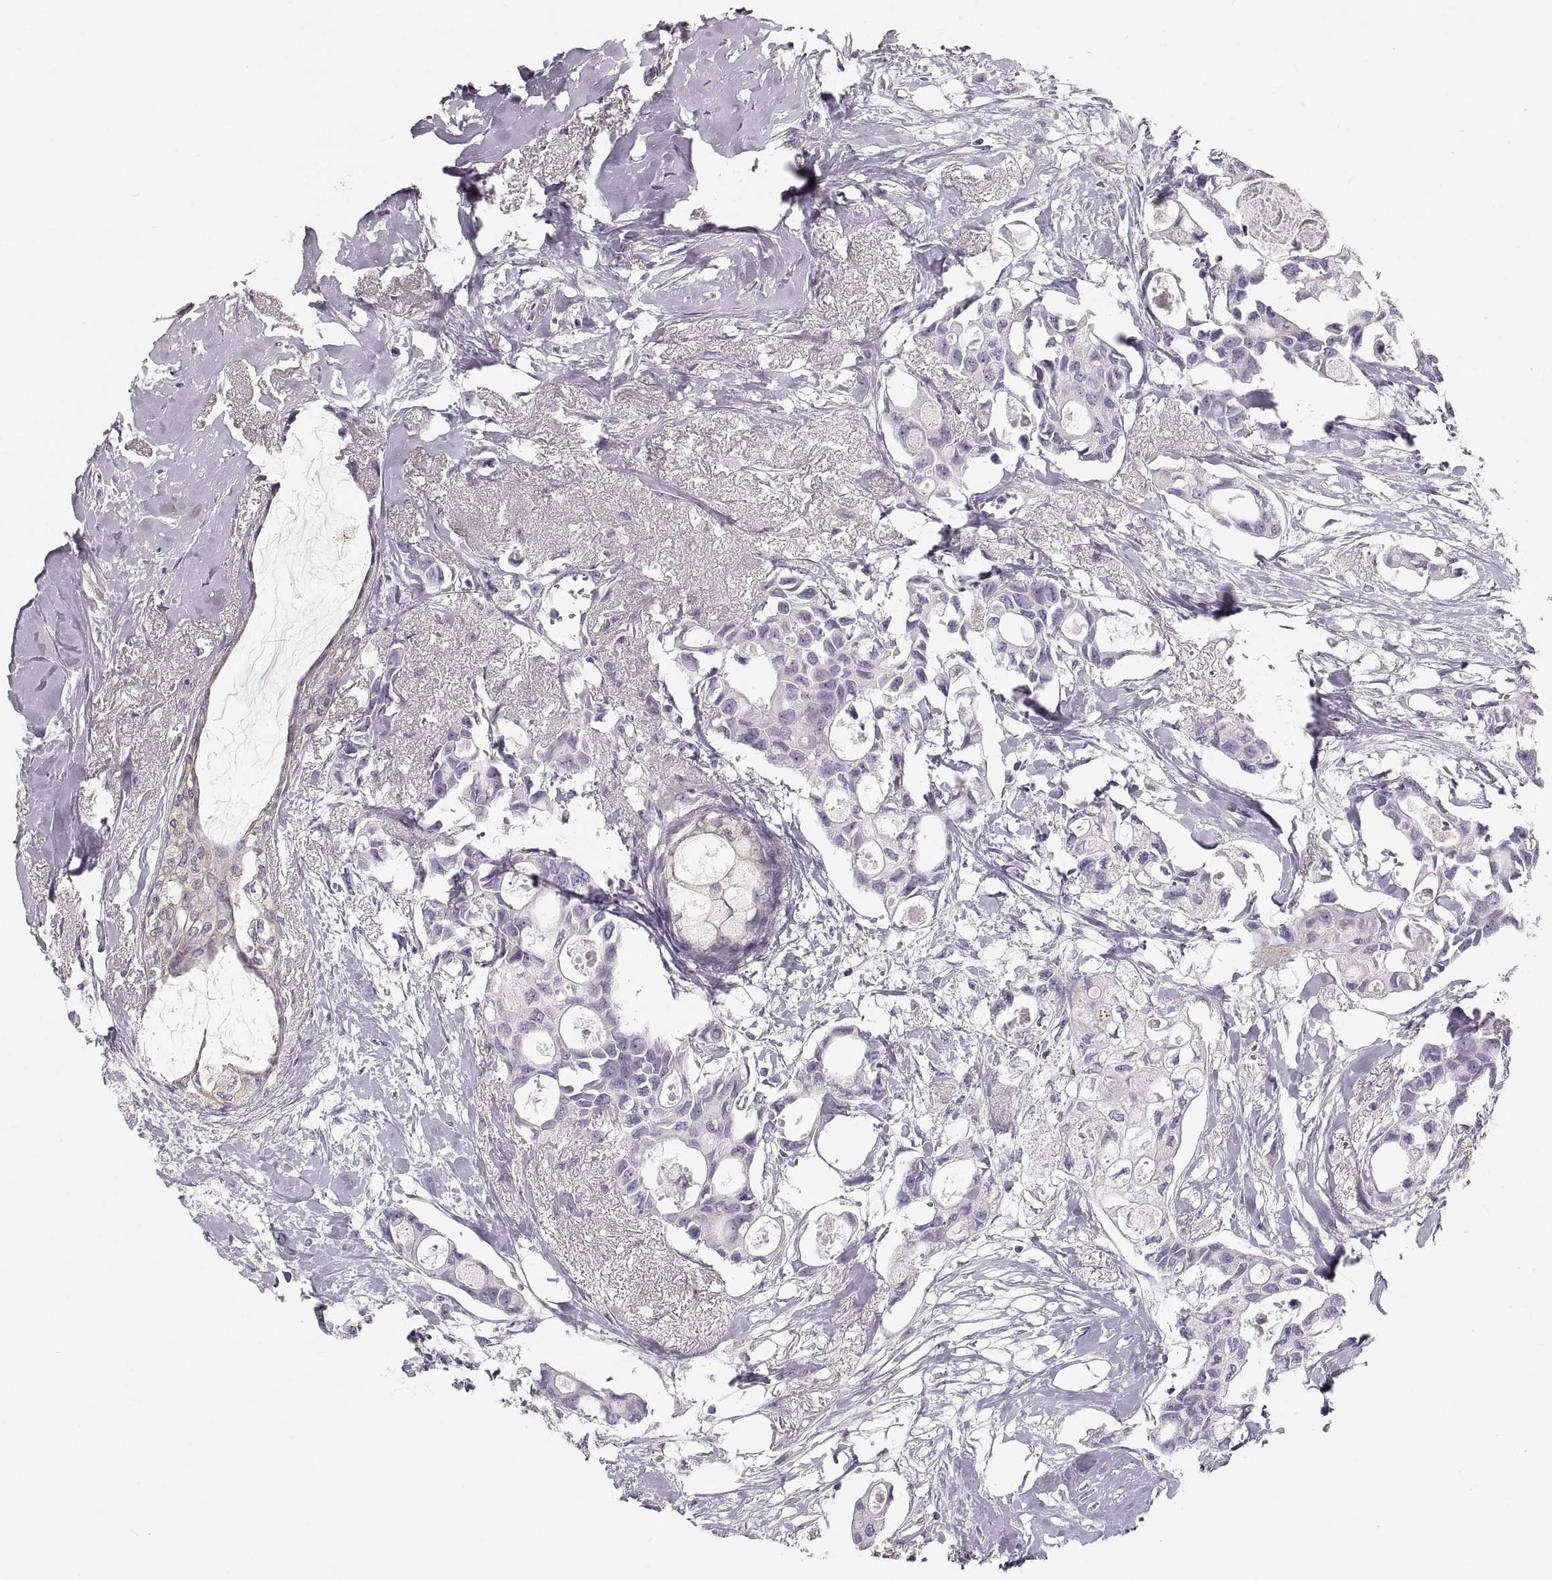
{"staining": {"intensity": "negative", "quantity": "none", "location": "none"}, "tissue": "breast cancer", "cell_type": "Tumor cells", "image_type": "cancer", "snomed": [{"axis": "morphology", "description": "Duct carcinoma"}, {"axis": "topography", "description": "Breast"}], "caption": "A photomicrograph of infiltrating ductal carcinoma (breast) stained for a protein reveals no brown staining in tumor cells.", "gene": "RUNDC3A", "patient": {"sex": "female", "age": 83}}